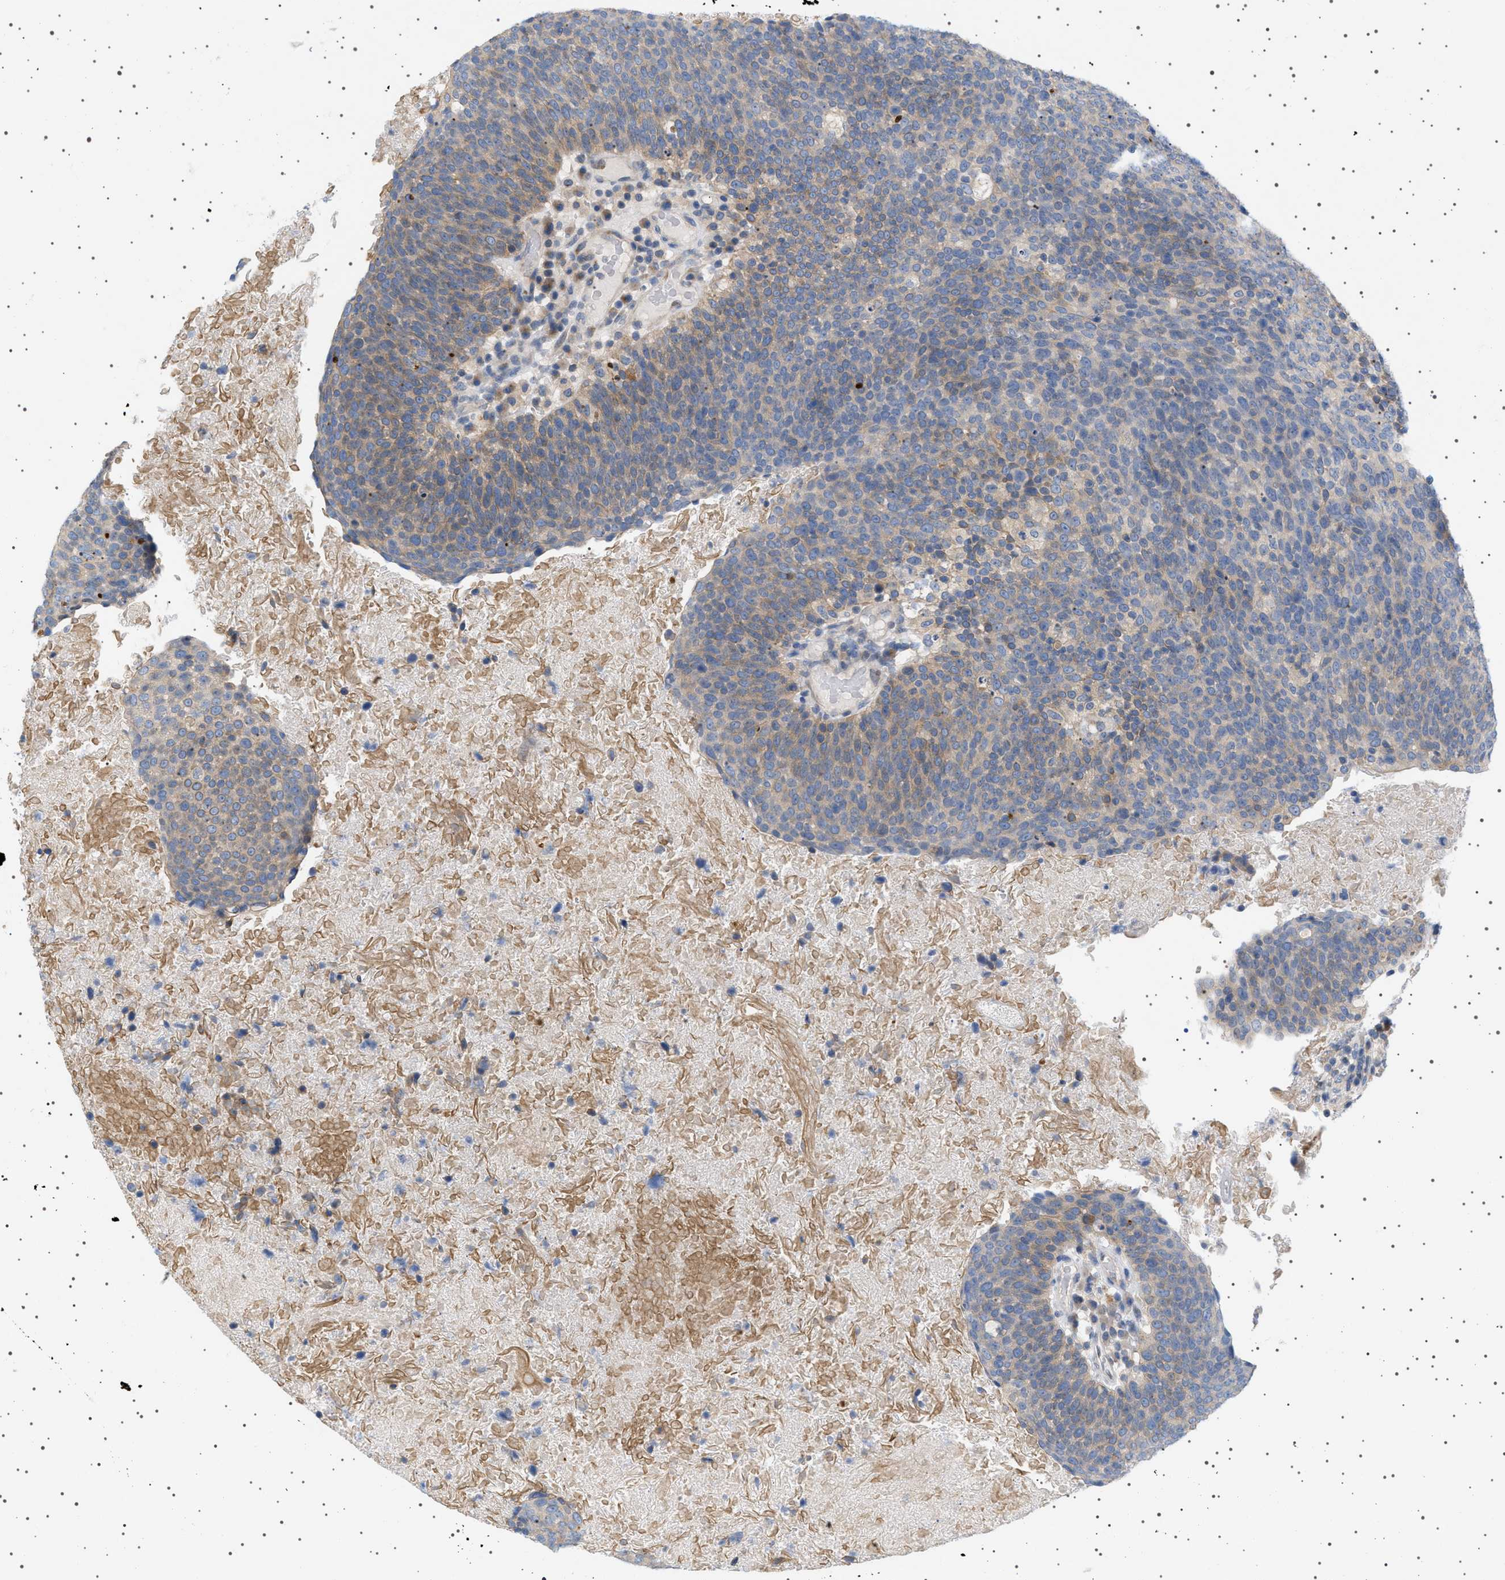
{"staining": {"intensity": "moderate", "quantity": "<25%", "location": "cytoplasmic/membranous"}, "tissue": "head and neck cancer", "cell_type": "Tumor cells", "image_type": "cancer", "snomed": [{"axis": "morphology", "description": "Squamous cell carcinoma, NOS"}, {"axis": "morphology", "description": "Squamous cell carcinoma, metastatic, NOS"}, {"axis": "topography", "description": "Lymph node"}, {"axis": "topography", "description": "Head-Neck"}], "caption": "The immunohistochemical stain shows moderate cytoplasmic/membranous staining in tumor cells of head and neck squamous cell carcinoma tissue.", "gene": "ADCY10", "patient": {"sex": "male", "age": 62}}